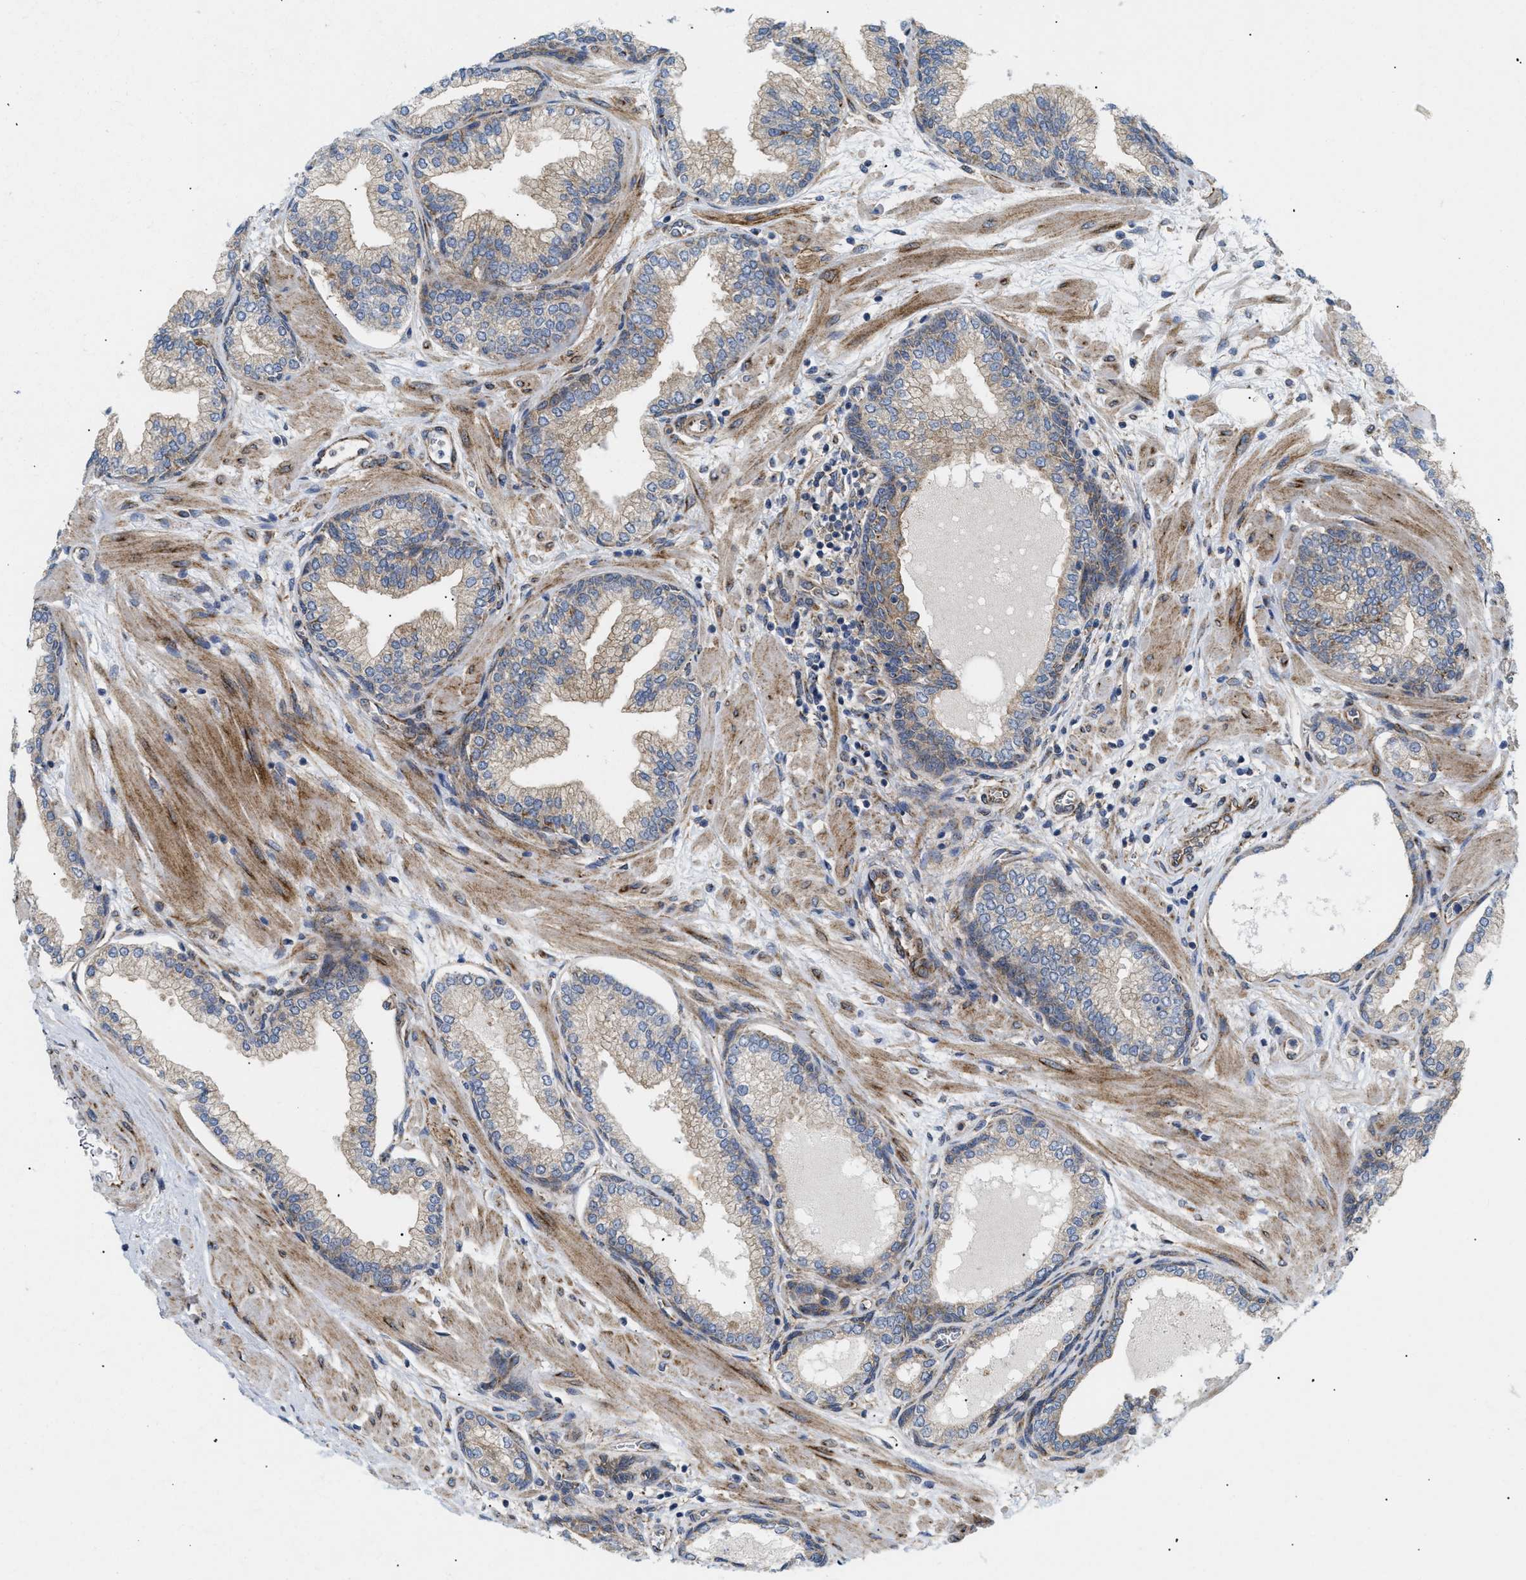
{"staining": {"intensity": "moderate", "quantity": "25%-75%", "location": "cytoplasmic/membranous"}, "tissue": "prostate", "cell_type": "Glandular cells", "image_type": "normal", "snomed": [{"axis": "morphology", "description": "Normal tissue, NOS"}, {"axis": "morphology", "description": "Urothelial carcinoma, Low grade"}, {"axis": "topography", "description": "Urinary bladder"}, {"axis": "topography", "description": "Prostate"}], "caption": "This photomicrograph exhibits IHC staining of benign prostate, with medium moderate cytoplasmic/membranous positivity in about 25%-75% of glandular cells.", "gene": "DCTN4", "patient": {"sex": "male", "age": 60}}